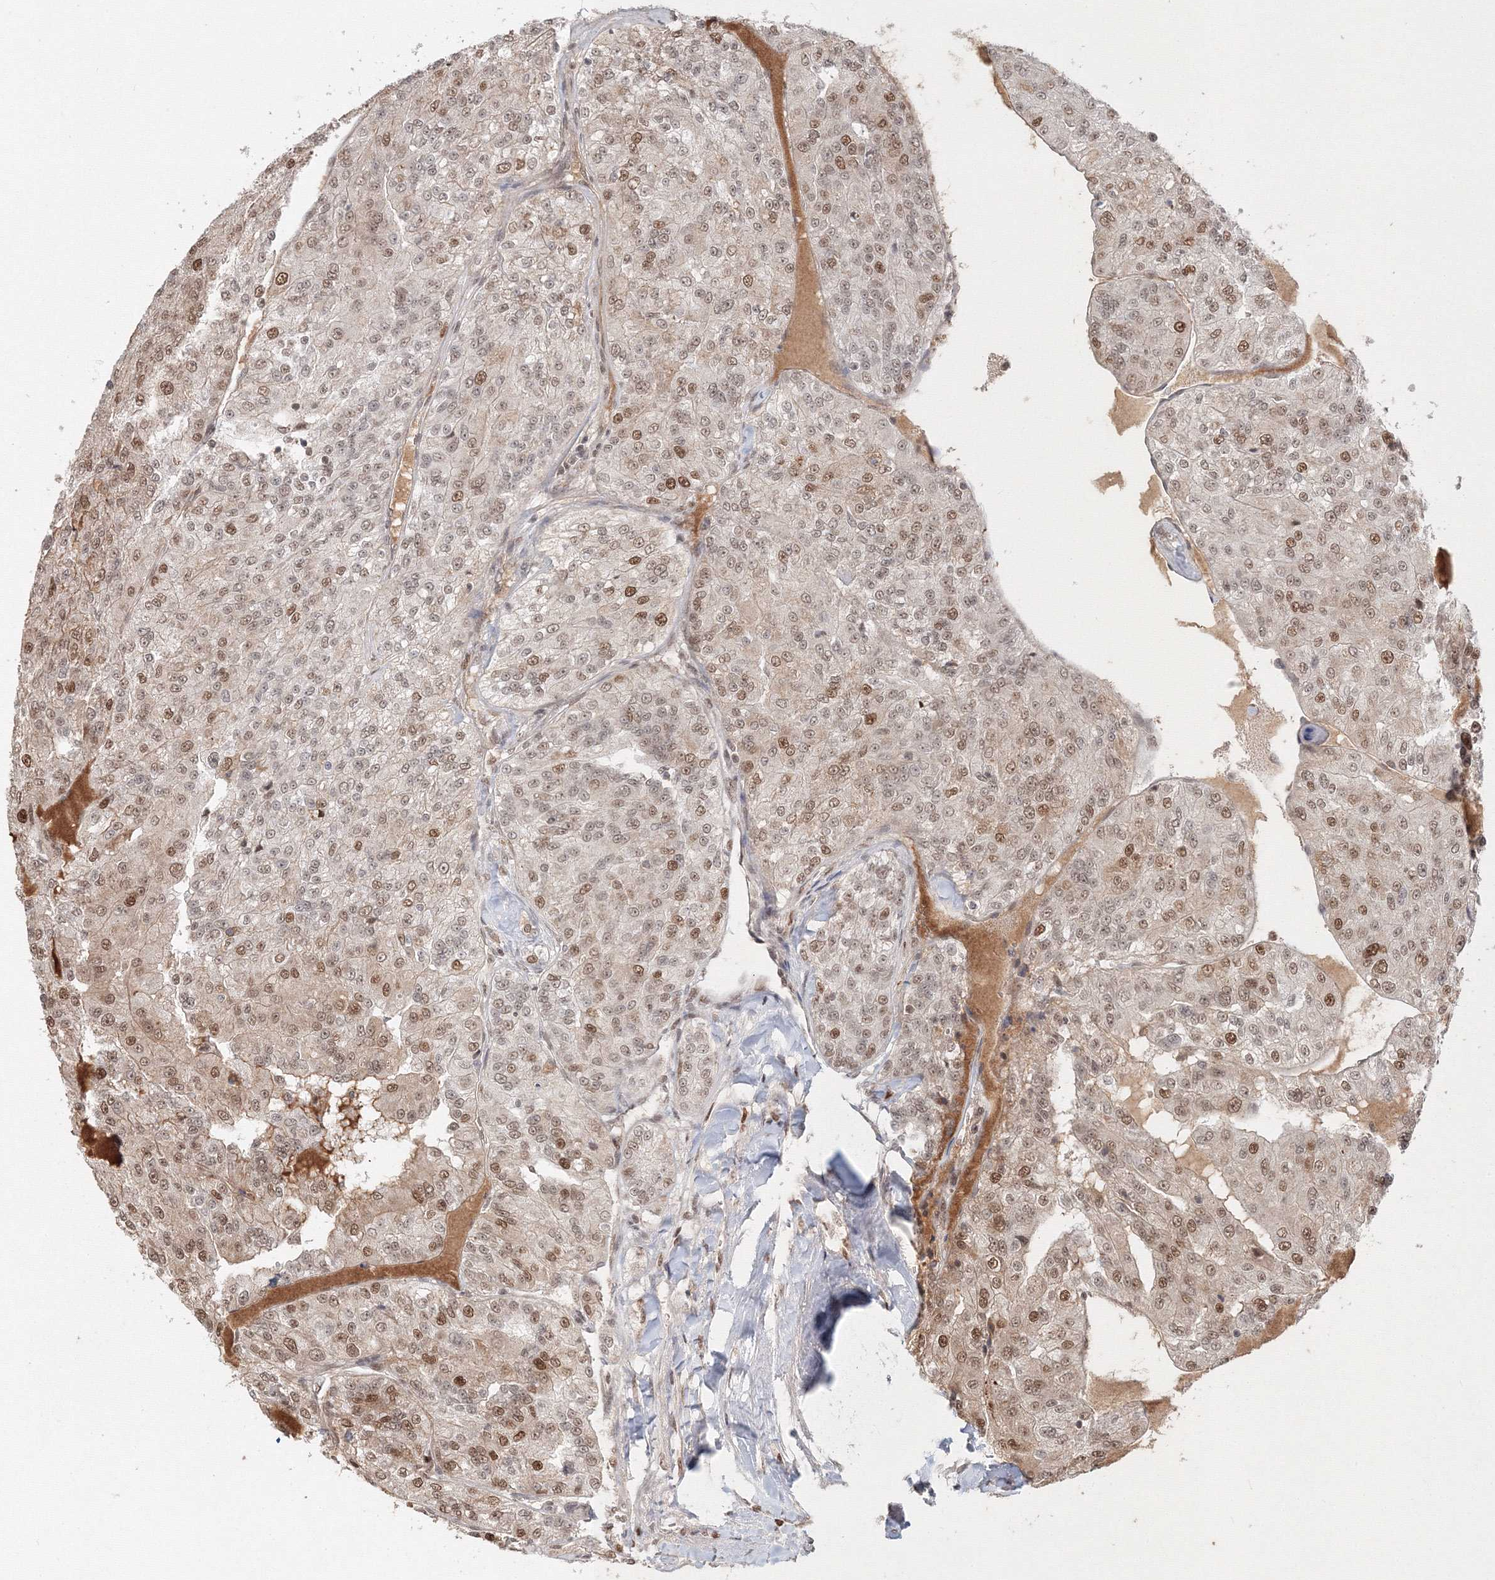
{"staining": {"intensity": "moderate", "quantity": ">75%", "location": "nuclear"}, "tissue": "renal cancer", "cell_type": "Tumor cells", "image_type": "cancer", "snomed": [{"axis": "morphology", "description": "Adenocarcinoma, NOS"}, {"axis": "topography", "description": "Kidney"}], "caption": "Renal cancer (adenocarcinoma) stained with immunohistochemistry (IHC) reveals moderate nuclear expression in about >75% of tumor cells.", "gene": "IWS1", "patient": {"sex": "female", "age": 63}}